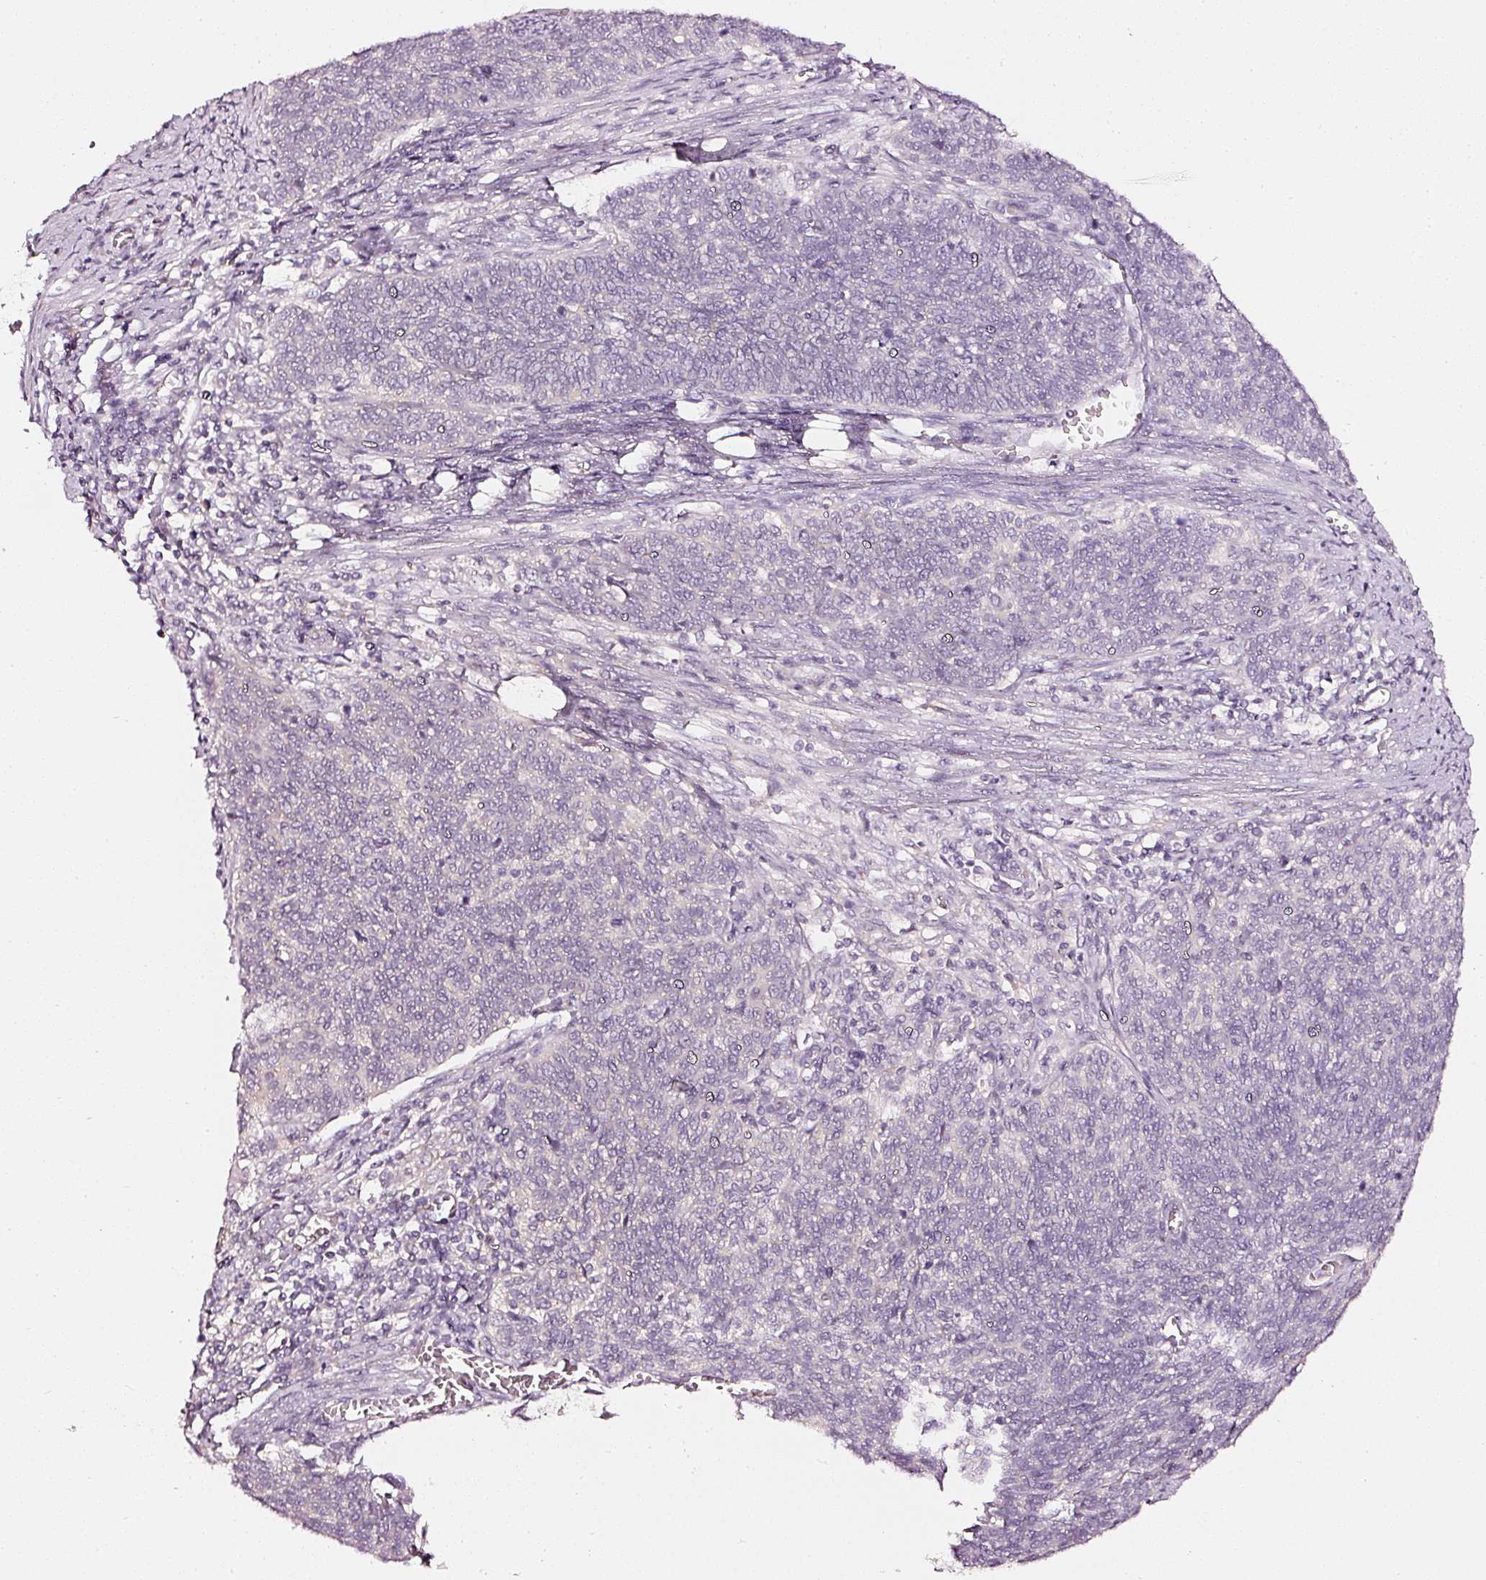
{"staining": {"intensity": "negative", "quantity": "none", "location": "none"}, "tissue": "cervical cancer", "cell_type": "Tumor cells", "image_type": "cancer", "snomed": [{"axis": "morphology", "description": "Squamous cell carcinoma, NOS"}, {"axis": "topography", "description": "Cervix"}], "caption": "Tumor cells show no significant staining in cervical cancer (squamous cell carcinoma).", "gene": "CNP", "patient": {"sex": "female", "age": 39}}